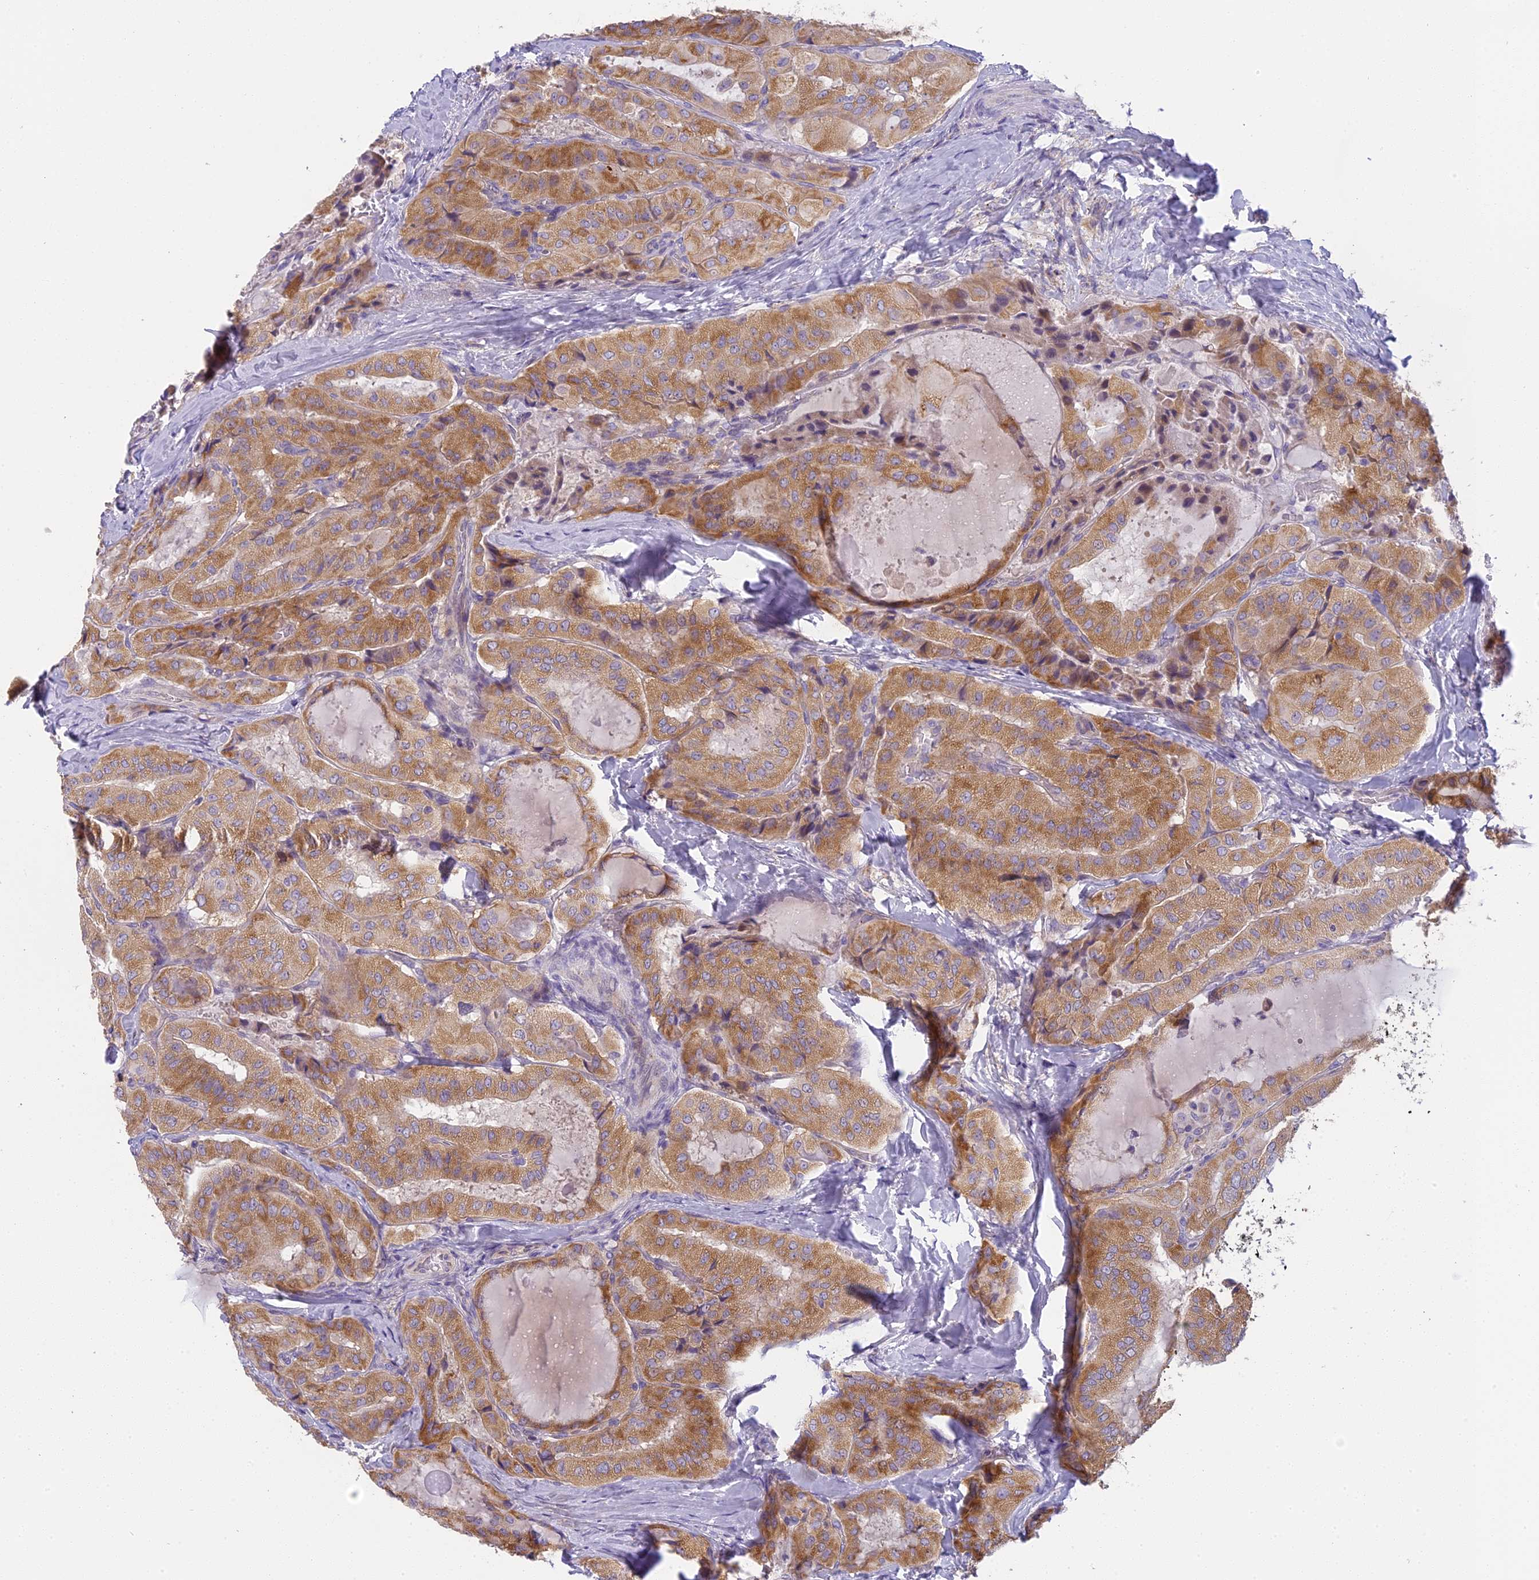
{"staining": {"intensity": "moderate", "quantity": ">75%", "location": "cytoplasmic/membranous"}, "tissue": "thyroid cancer", "cell_type": "Tumor cells", "image_type": "cancer", "snomed": [{"axis": "morphology", "description": "Normal tissue, NOS"}, {"axis": "morphology", "description": "Papillary adenocarcinoma, NOS"}, {"axis": "topography", "description": "Thyroid gland"}], "caption": "Immunohistochemical staining of thyroid cancer (papillary adenocarcinoma) demonstrates medium levels of moderate cytoplasmic/membranous protein expression in approximately >75% of tumor cells.", "gene": "ARHGEF37", "patient": {"sex": "female", "age": 59}}